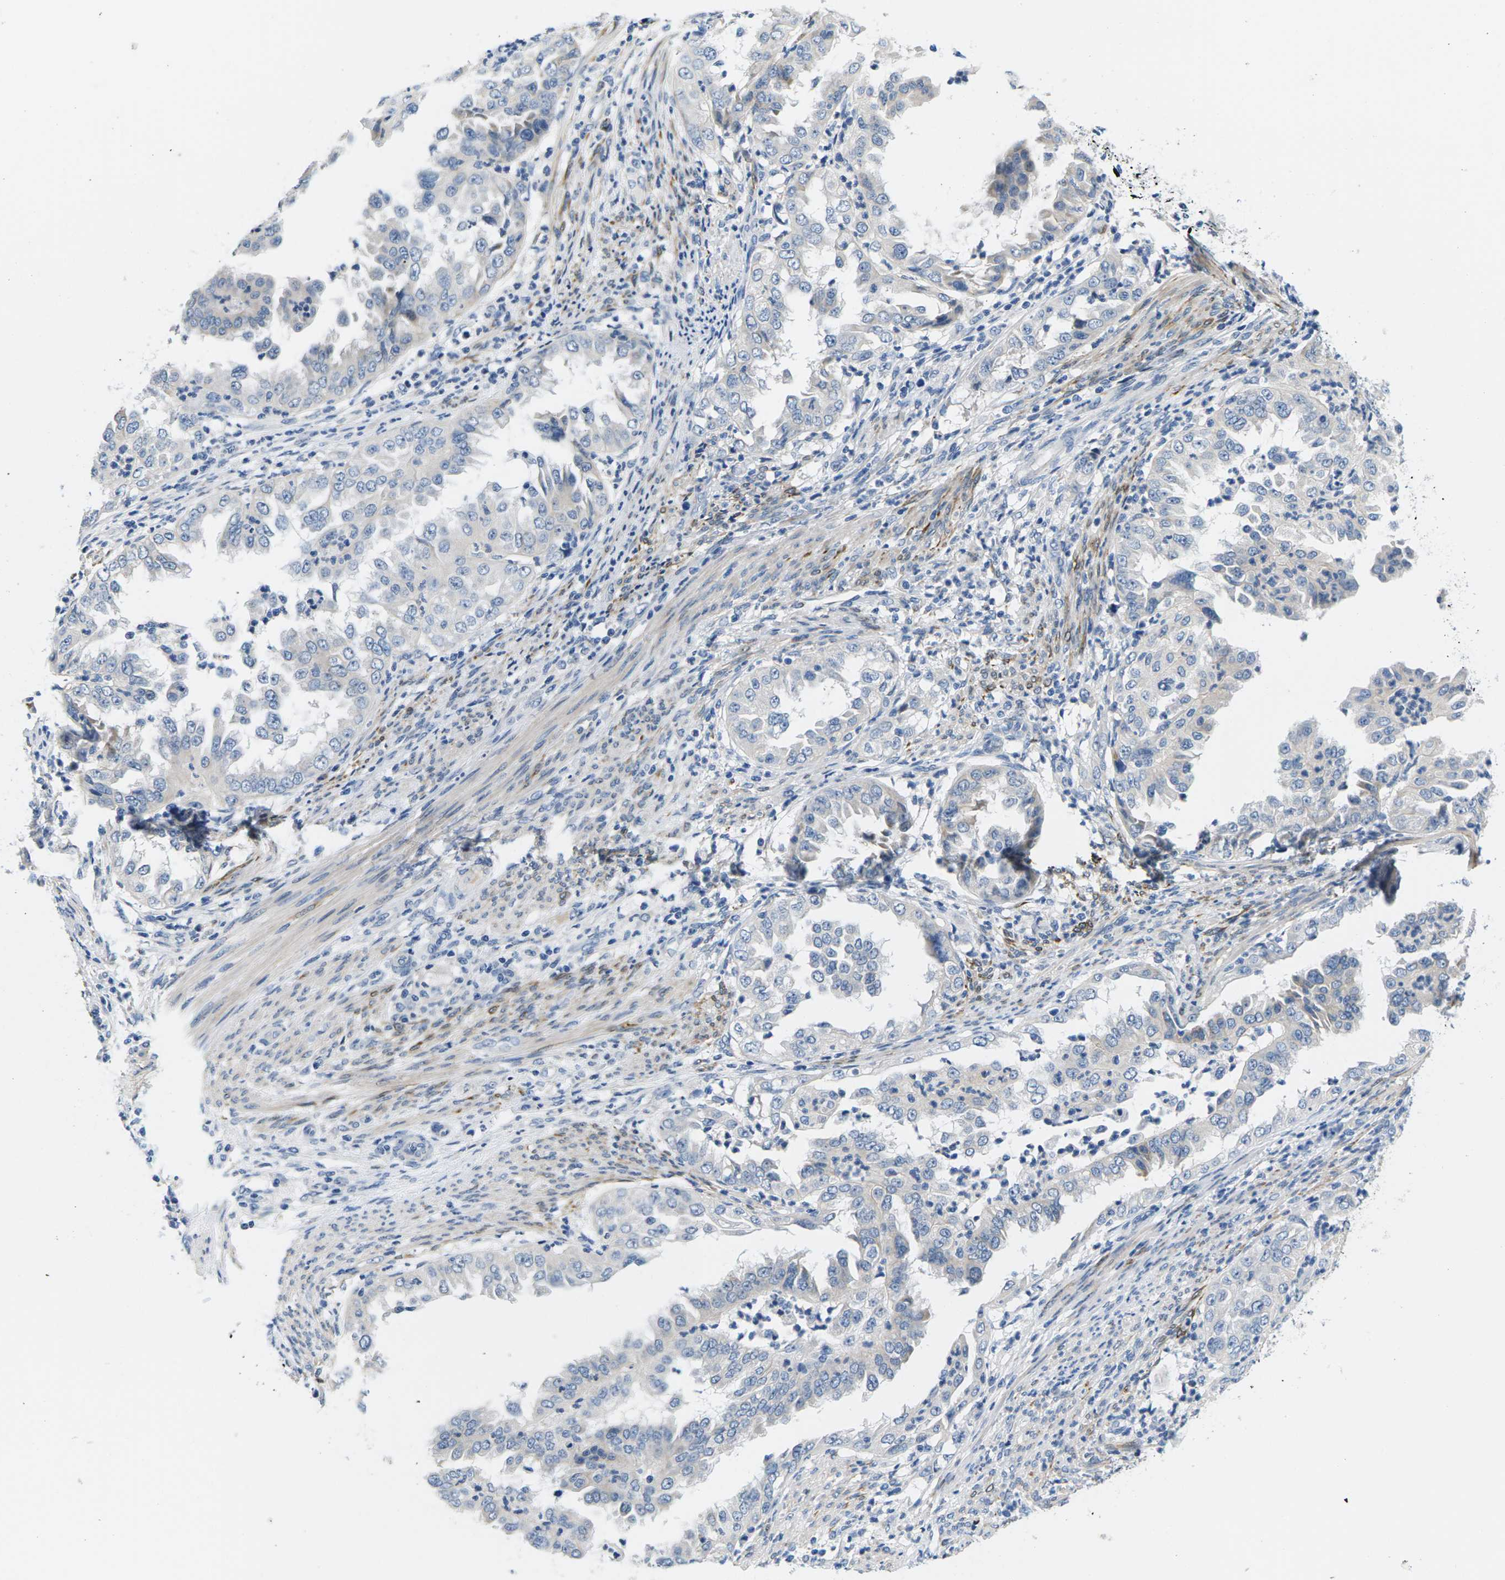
{"staining": {"intensity": "negative", "quantity": "none", "location": "none"}, "tissue": "endometrial cancer", "cell_type": "Tumor cells", "image_type": "cancer", "snomed": [{"axis": "morphology", "description": "Adenocarcinoma, NOS"}, {"axis": "topography", "description": "Endometrium"}], "caption": "Adenocarcinoma (endometrial) was stained to show a protein in brown. There is no significant expression in tumor cells.", "gene": "TSPAN2", "patient": {"sex": "female", "age": 85}}